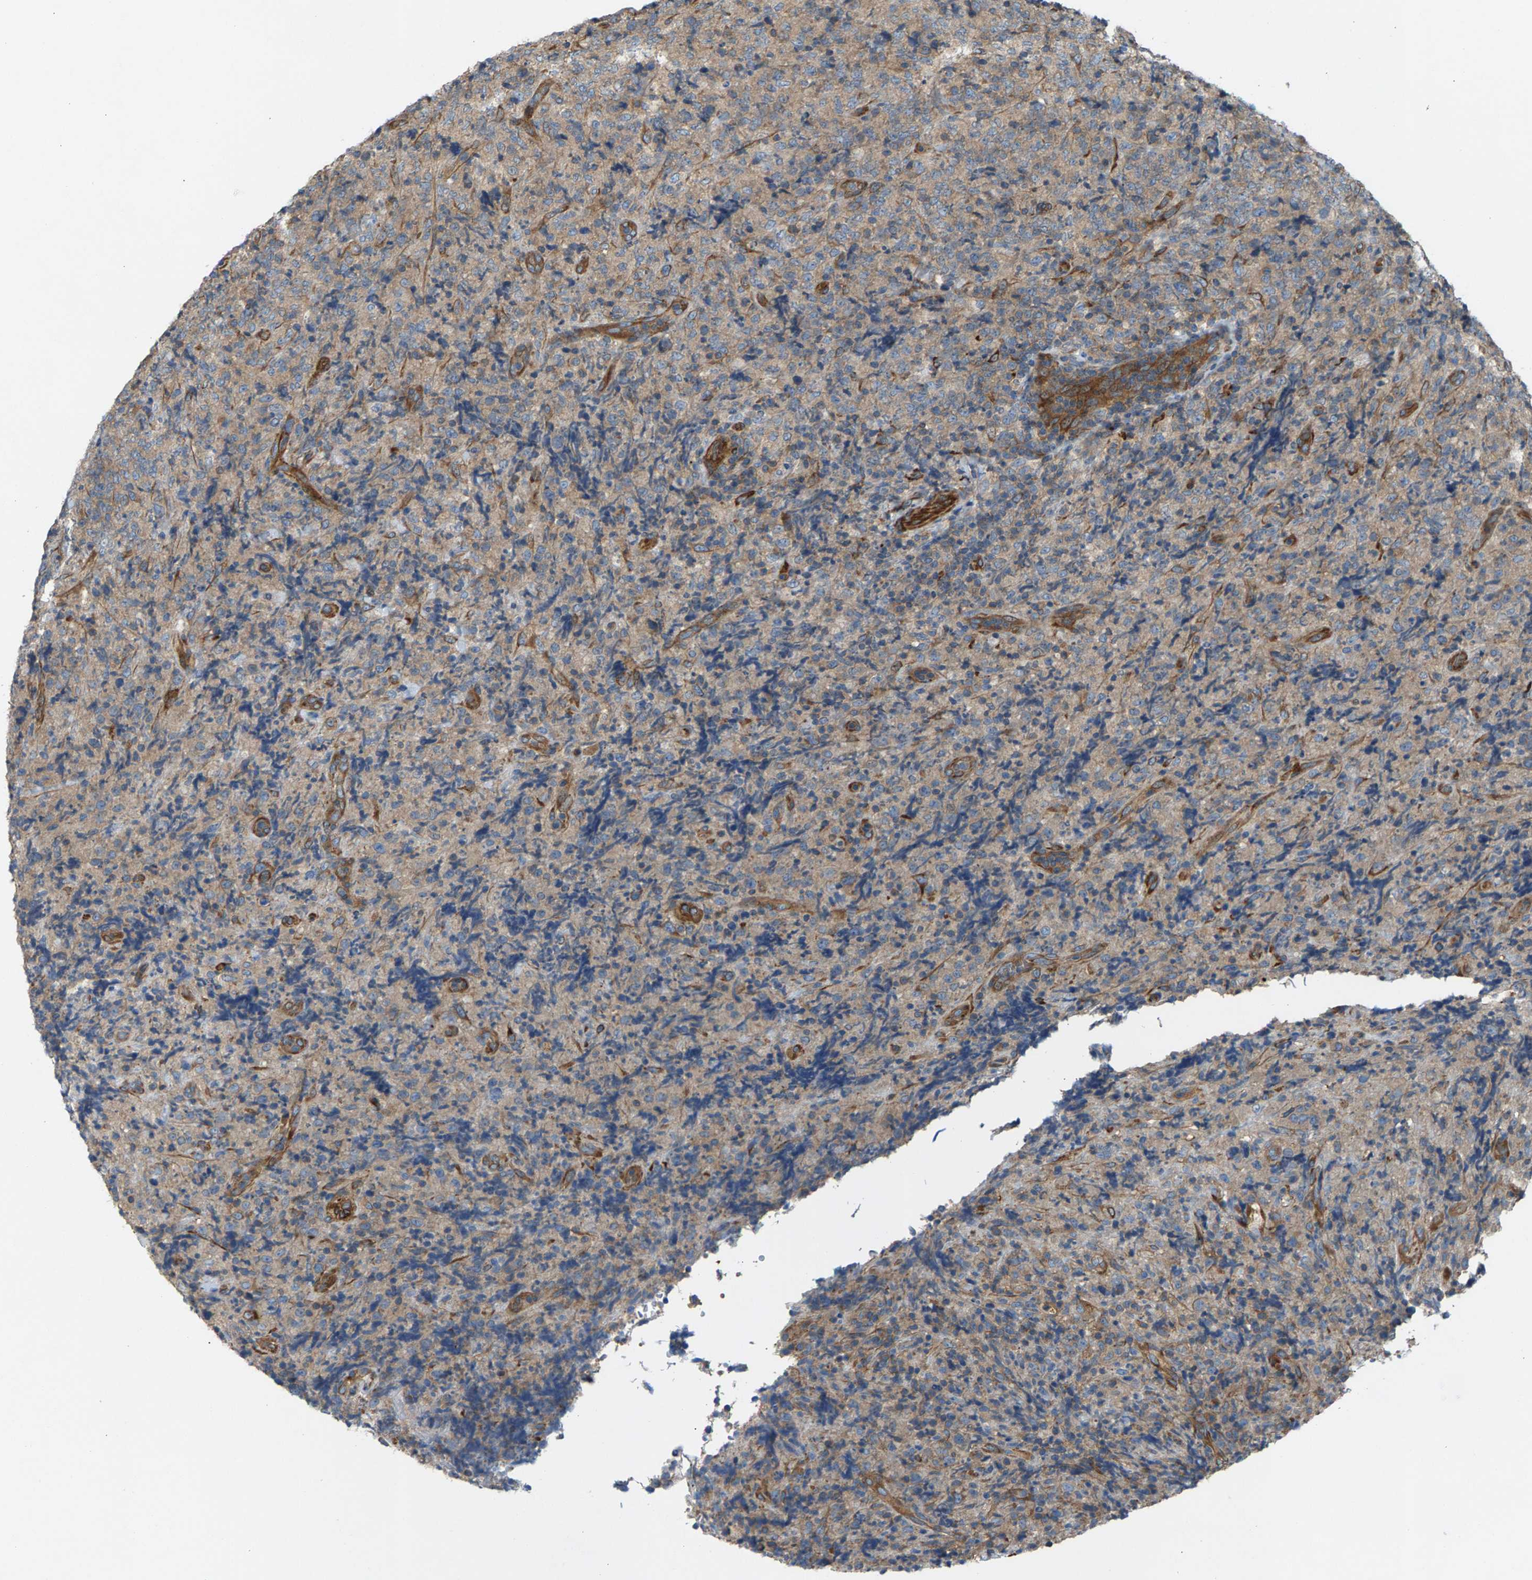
{"staining": {"intensity": "weak", "quantity": ">75%", "location": "cytoplasmic/membranous"}, "tissue": "lymphoma", "cell_type": "Tumor cells", "image_type": "cancer", "snomed": [{"axis": "morphology", "description": "Malignant lymphoma, non-Hodgkin's type, High grade"}, {"axis": "topography", "description": "Tonsil"}], "caption": "Protein staining by IHC demonstrates weak cytoplasmic/membranous expression in approximately >75% of tumor cells in lymphoma. (brown staining indicates protein expression, while blue staining denotes nuclei).", "gene": "PDCL", "patient": {"sex": "female", "age": 36}}